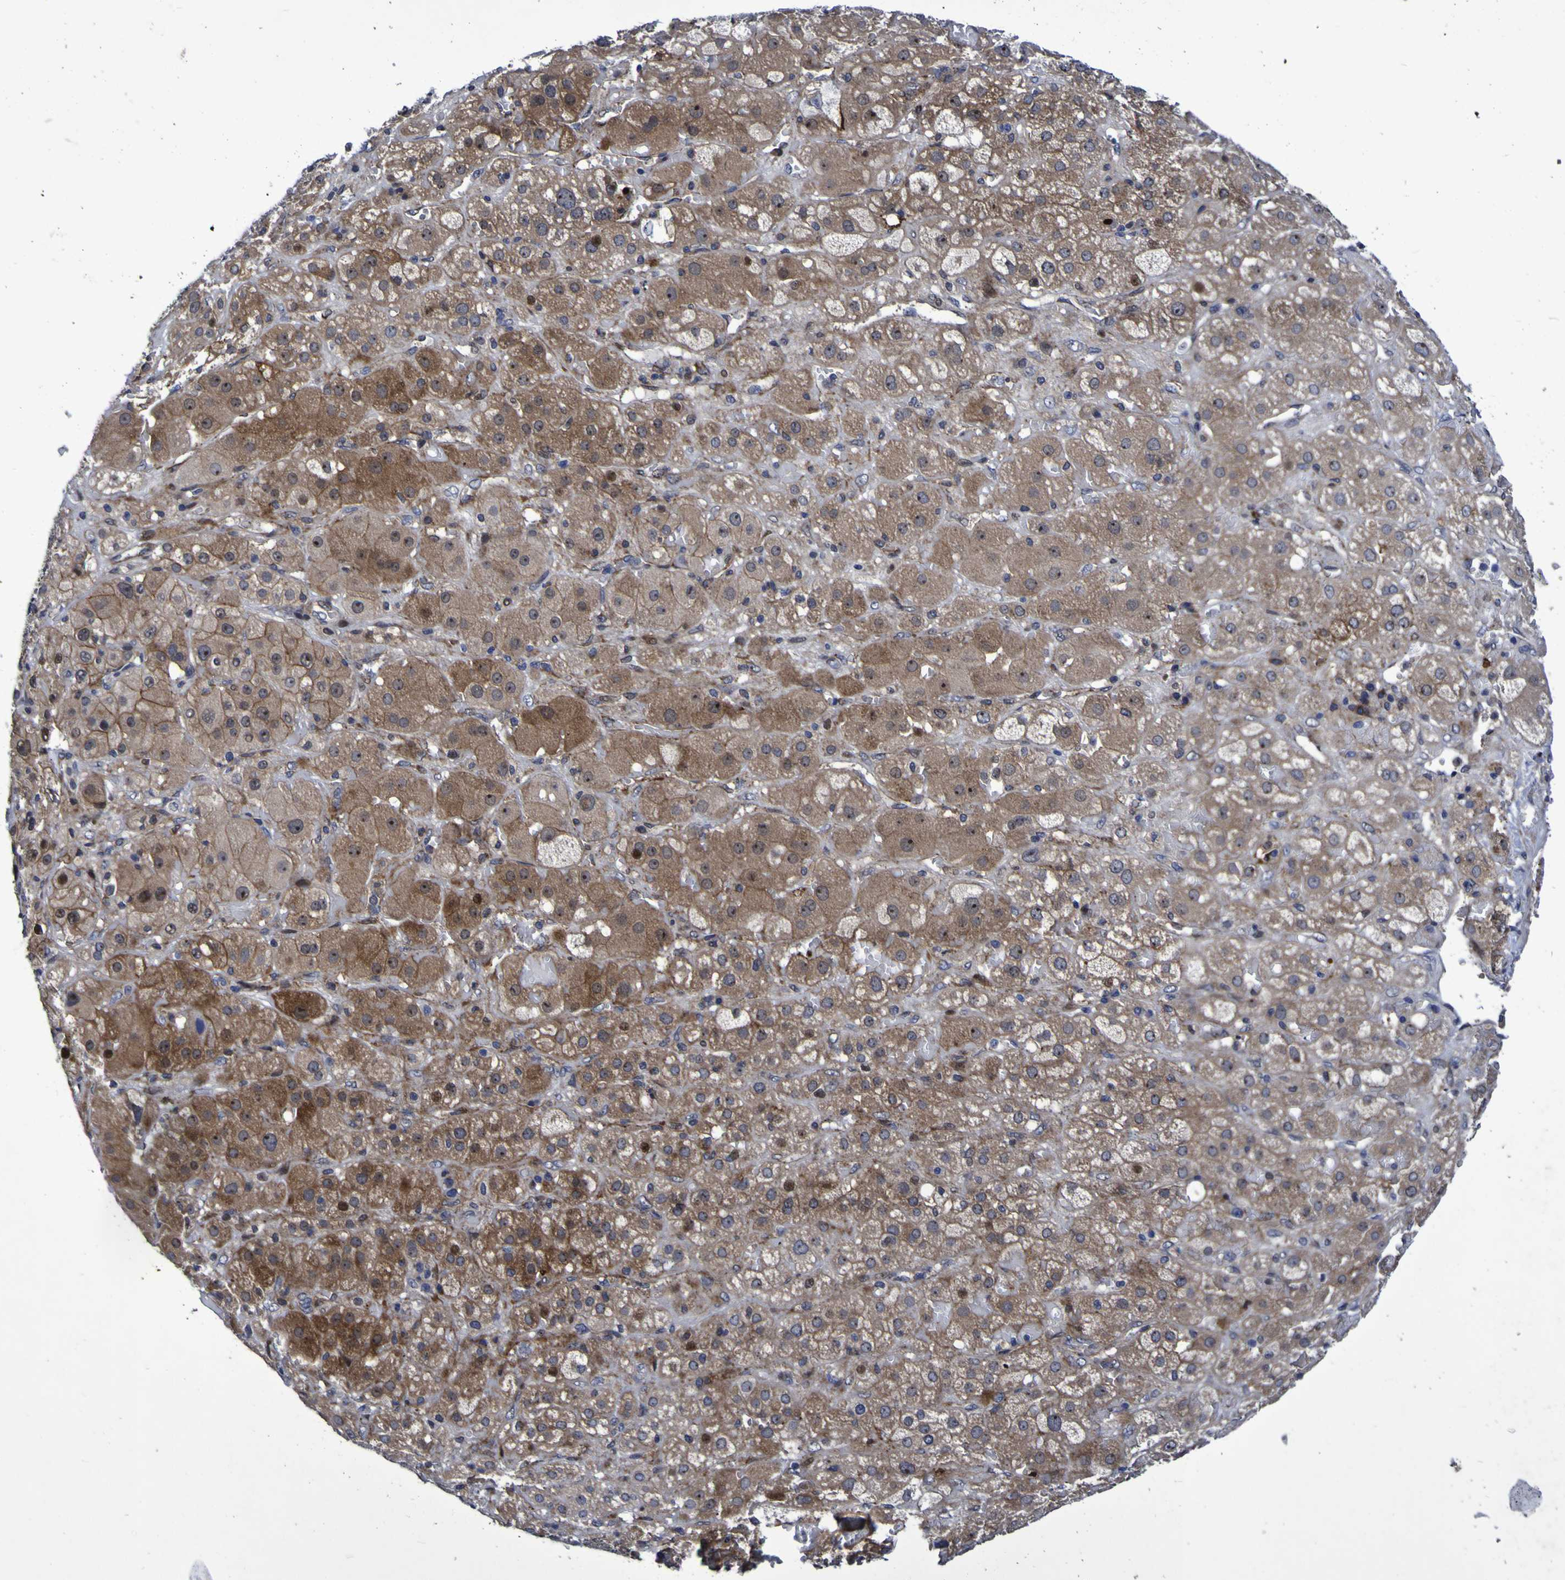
{"staining": {"intensity": "moderate", "quantity": ">75%", "location": "cytoplasmic/membranous,nuclear"}, "tissue": "adrenal gland", "cell_type": "Glandular cells", "image_type": "normal", "snomed": [{"axis": "morphology", "description": "Normal tissue, NOS"}, {"axis": "topography", "description": "Adrenal gland"}], "caption": "IHC staining of benign adrenal gland, which displays medium levels of moderate cytoplasmic/membranous,nuclear positivity in about >75% of glandular cells indicating moderate cytoplasmic/membranous,nuclear protein staining. The staining was performed using DAB (3,3'-diaminobenzidine) (brown) for protein detection and nuclei were counterstained in hematoxylin (blue).", "gene": "MGLL", "patient": {"sex": "female", "age": 47}}